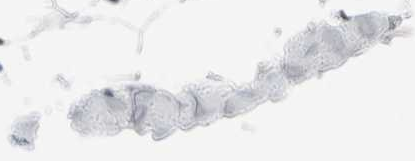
{"staining": {"intensity": "negative", "quantity": "none", "location": "none"}, "tissue": "adipose tissue", "cell_type": "Adipocytes", "image_type": "normal", "snomed": [{"axis": "morphology", "description": "Normal tissue, NOS"}, {"axis": "morphology", "description": "Fibrosis, NOS"}, {"axis": "topography", "description": "Breast"}, {"axis": "topography", "description": "Adipose tissue"}], "caption": "This is an immunohistochemistry micrograph of normal adipose tissue. There is no positivity in adipocytes.", "gene": "NCAPG2", "patient": {"sex": "female", "age": 39}}